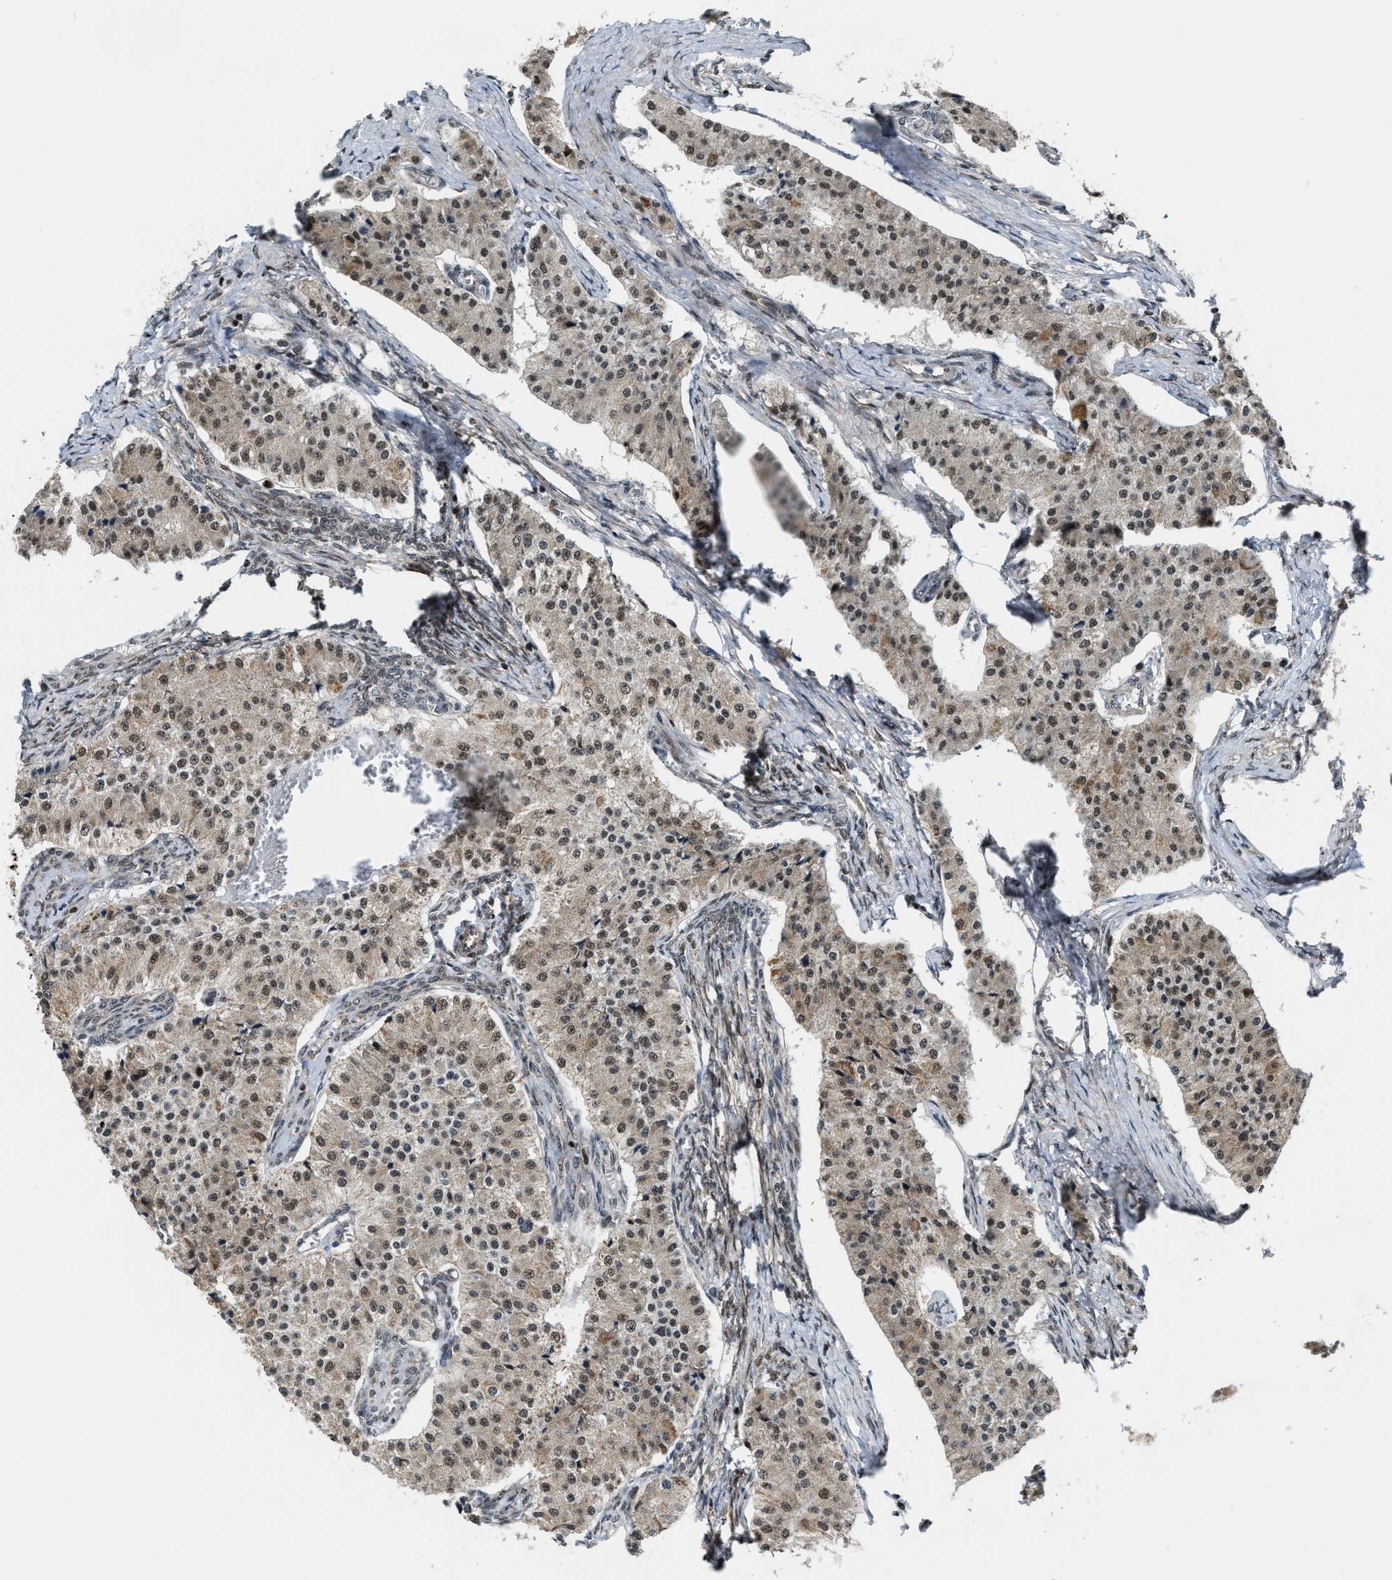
{"staining": {"intensity": "moderate", "quantity": ">75%", "location": "cytoplasmic/membranous,nuclear"}, "tissue": "carcinoid", "cell_type": "Tumor cells", "image_type": "cancer", "snomed": [{"axis": "morphology", "description": "Carcinoid, malignant, NOS"}, {"axis": "topography", "description": "Colon"}], "caption": "Protein expression analysis of human carcinoid (malignant) reveals moderate cytoplasmic/membranous and nuclear expression in approximately >75% of tumor cells.", "gene": "ZNF250", "patient": {"sex": "female", "age": 52}}